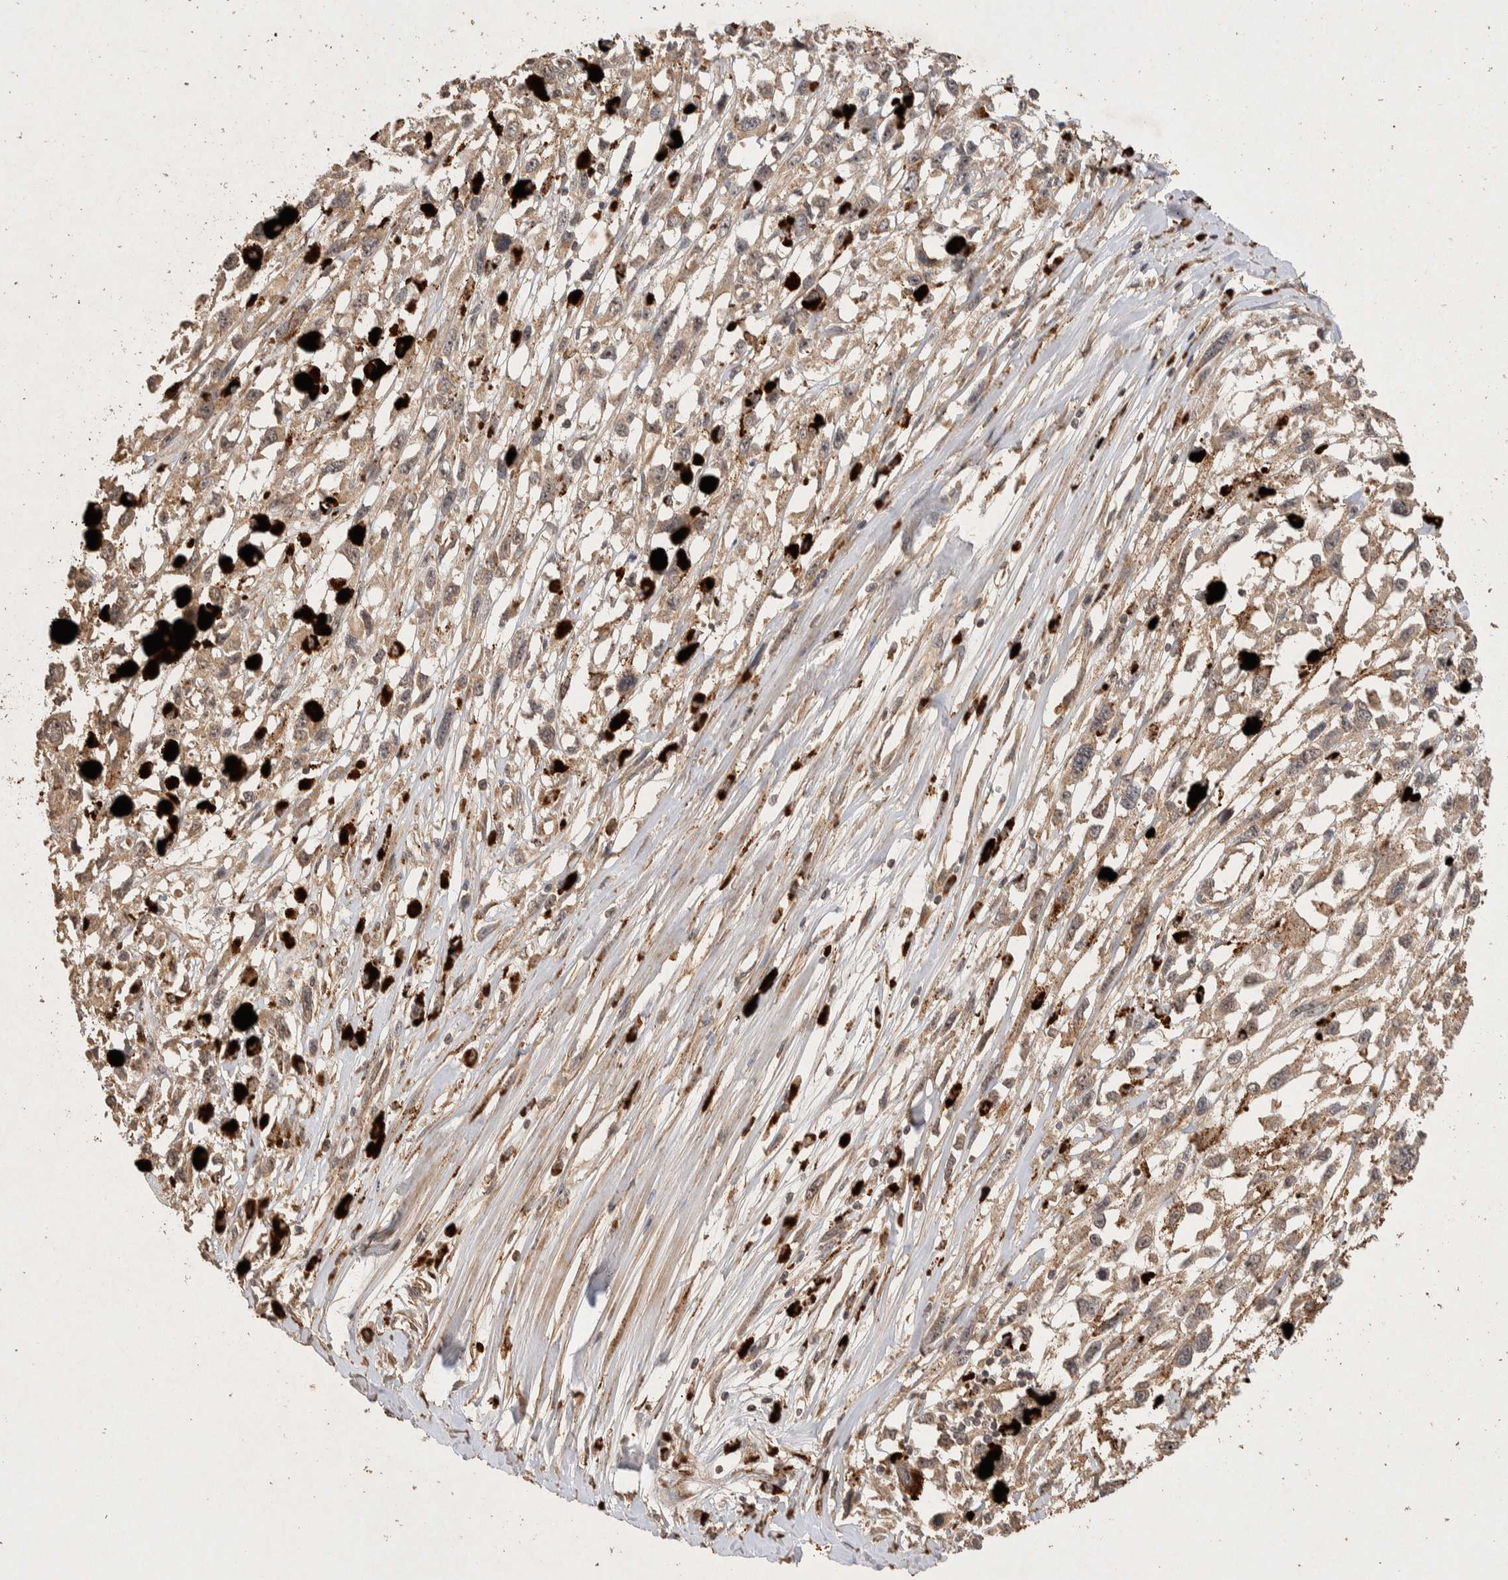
{"staining": {"intensity": "weak", "quantity": ">75%", "location": "cytoplasmic/membranous"}, "tissue": "melanoma", "cell_type": "Tumor cells", "image_type": "cancer", "snomed": [{"axis": "morphology", "description": "Malignant melanoma, Metastatic site"}, {"axis": "topography", "description": "Lymph node"}], "caption": "Immunohistochemistry image of neoplastic tissue: malignant melanoma (metastatic site) stained using immunohistochemistry (IHC) exhibits low levels of weak protein expression localized specifically in the cytoplasmic/membranous of tumor cells, appearing as a cytoplasmic/membranous brown color.", "gene": "NSMAF", "patient": {"sex": "male", "age": 59}}